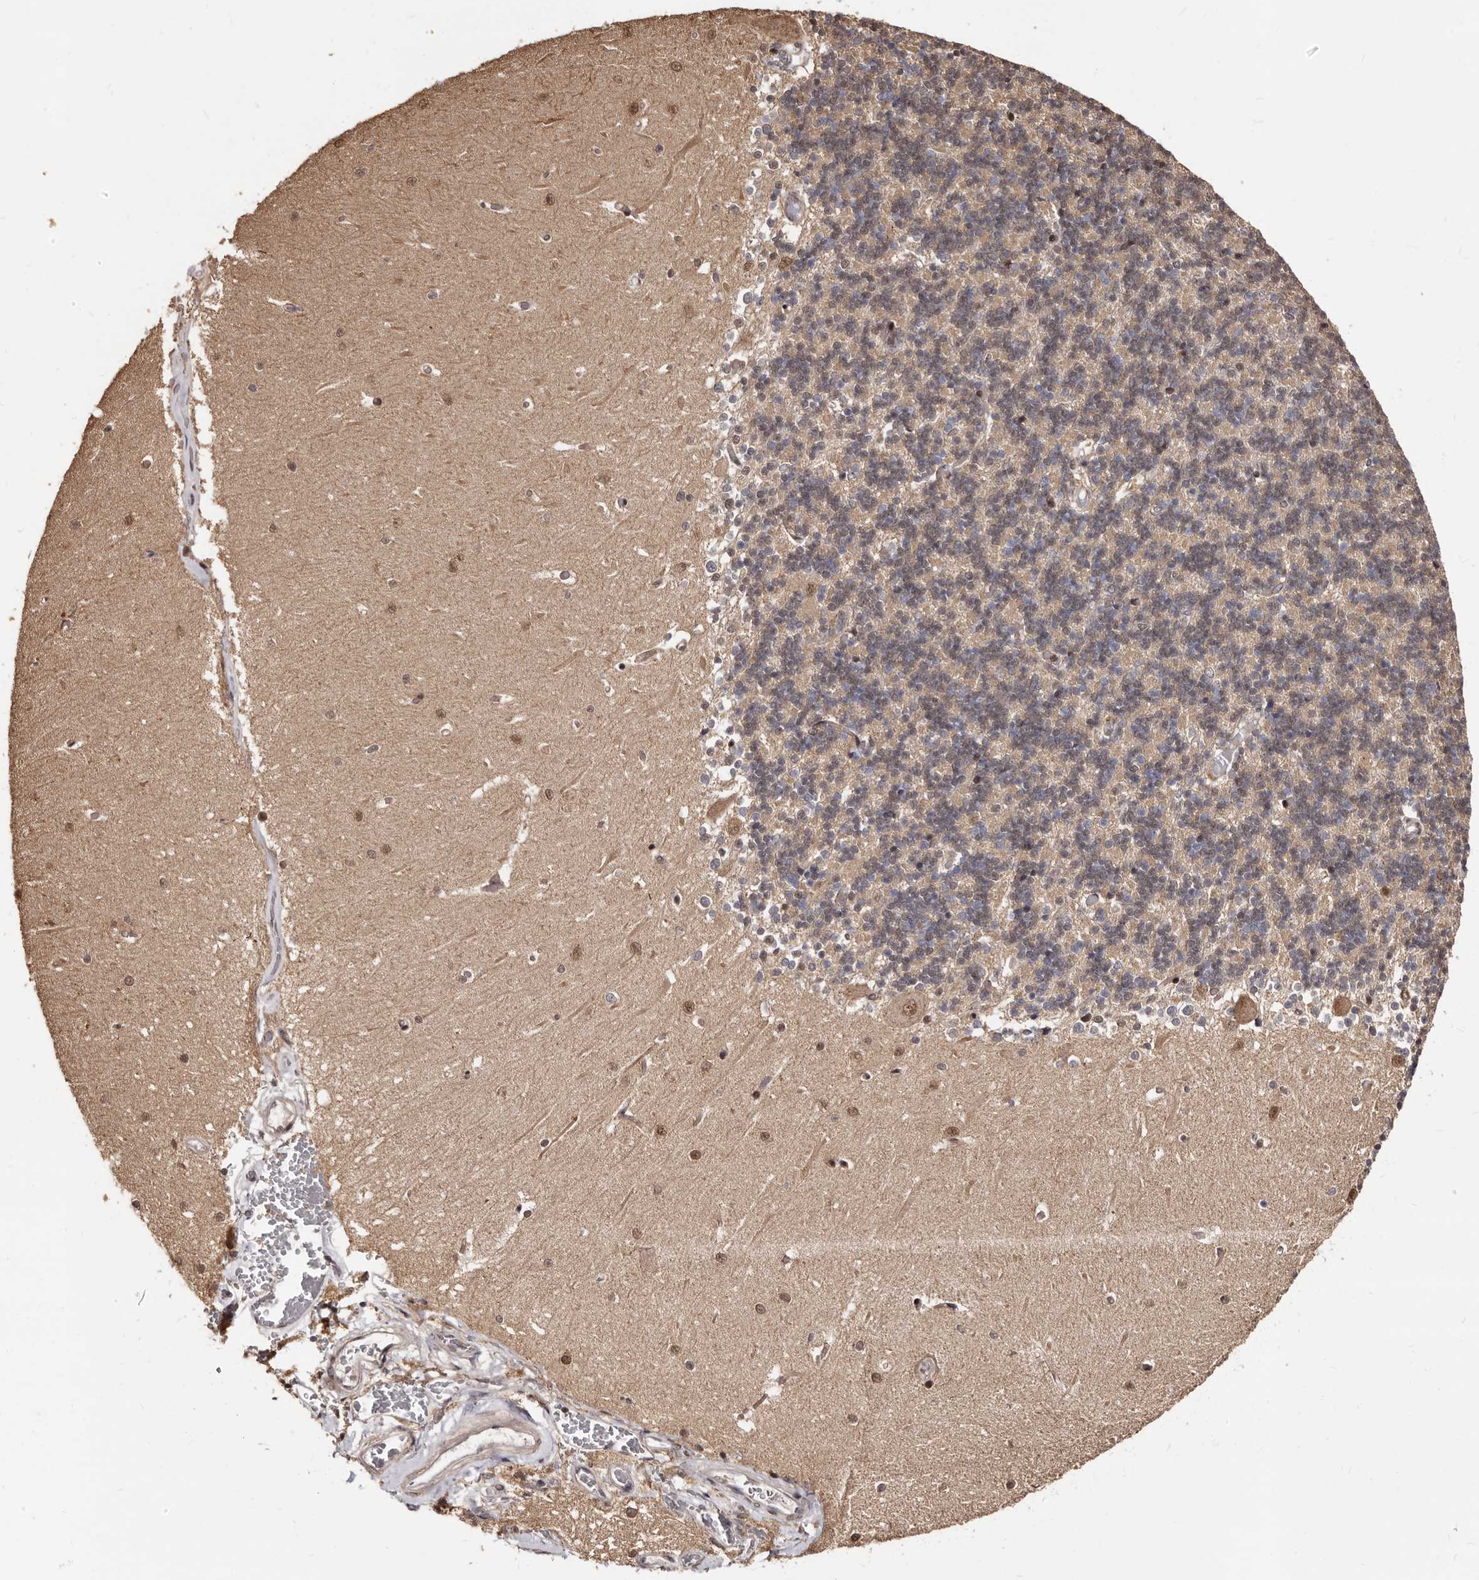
{"staining": {"intensity": "negative", "quantity": "none", "location": "none"}, "tissue": "cerebellum", "cell_type": "Cells in granular layer", "image_type": "normal", "snomed": [{"axis": "morphology", "description": "Normal tissue, NOS"}, {"axis": "topography", "description": "Cerebellum"}], "caption": "Immunohistochemistry micrograph of unremarkable cerebellum: cerebellum stained with DAB exhibits no significant protein expression in cells in granular layer.", "gene": "TBC1D22B", "patient": {"sex": "male", "age": 37}}